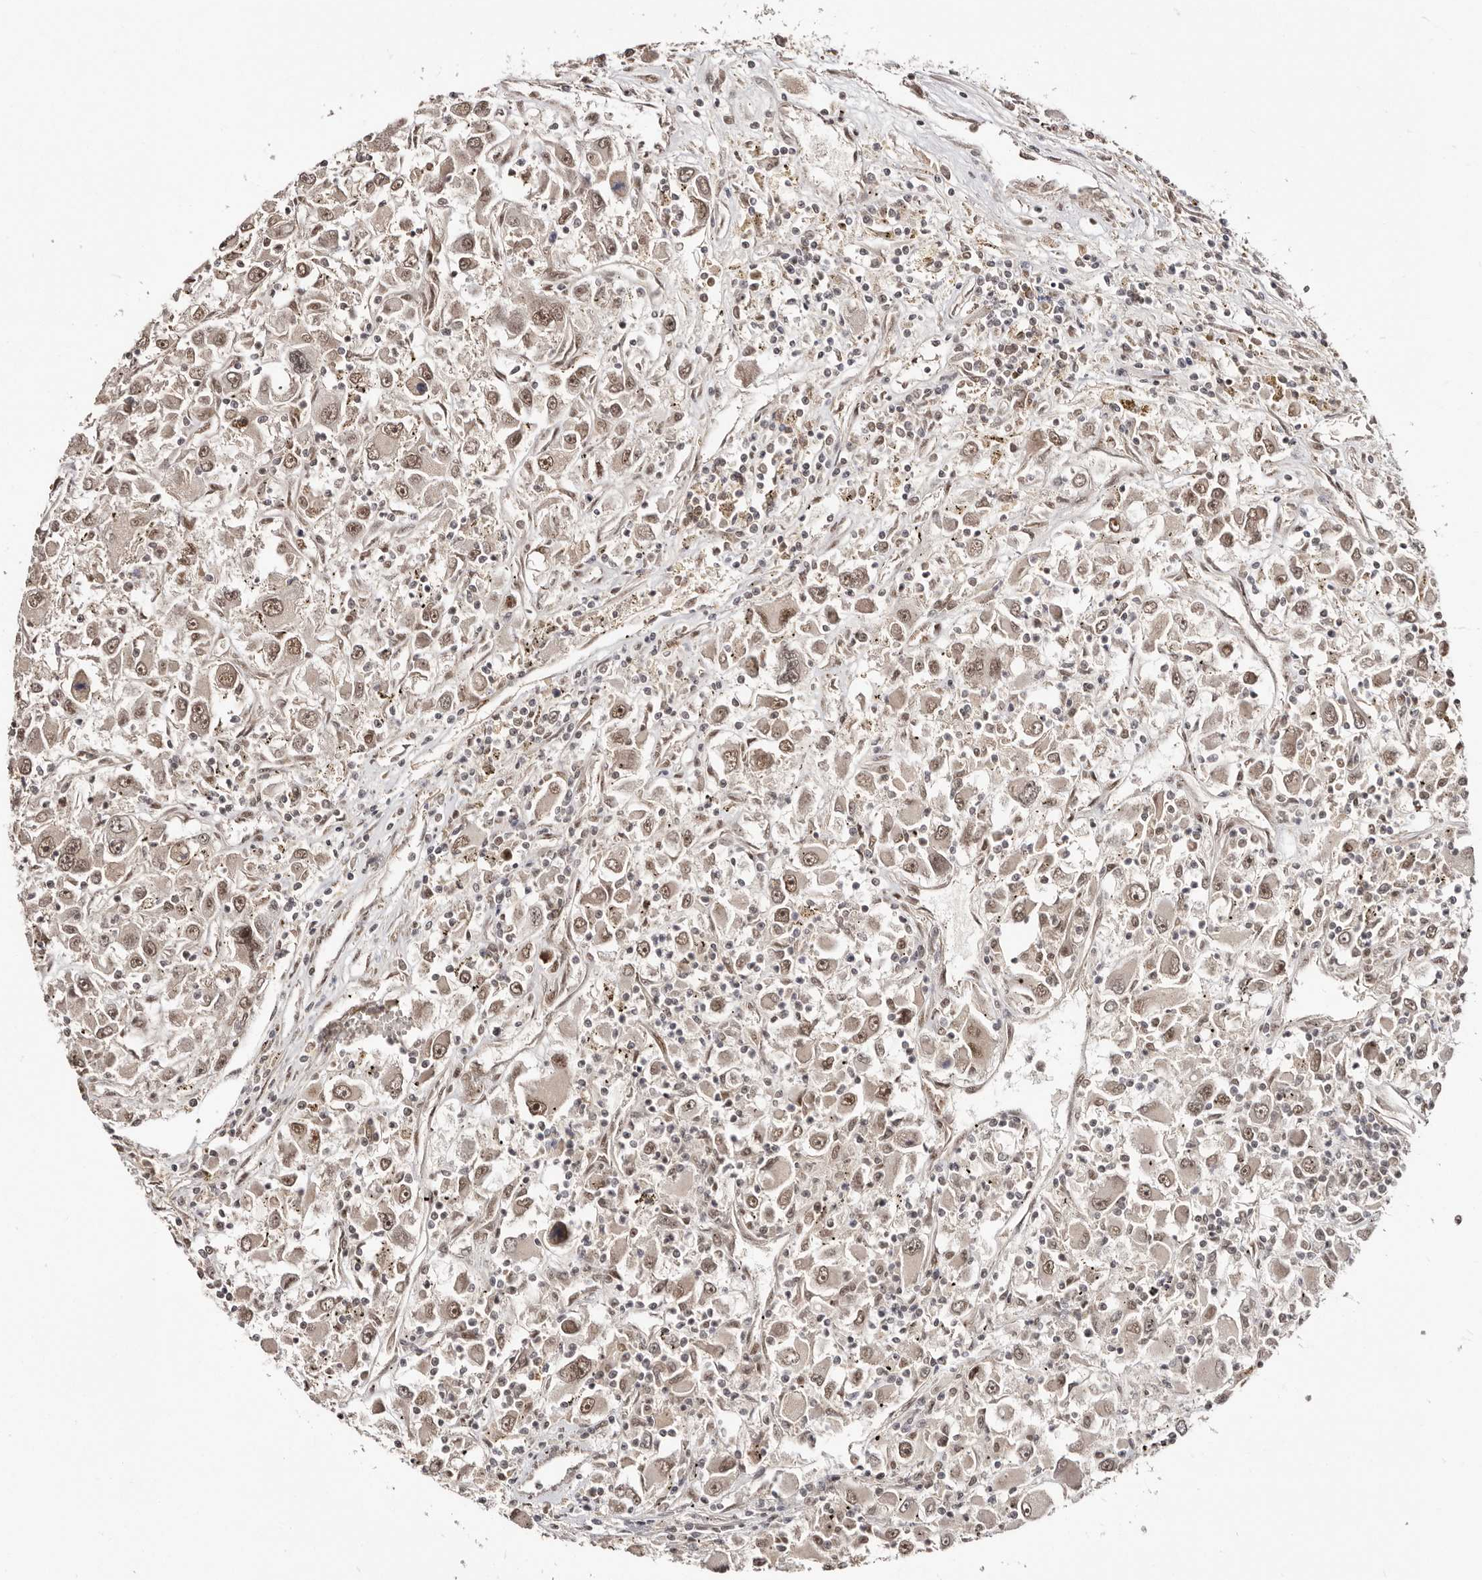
{"staining": {"intensity": "weak", "quantity": ">75%", "location": "nuclear"}, "tissue": "renal cancer", "cell_type": "Tumor cells", "image_type": "cancer", "snomed": [{"axis": "morphology", "description": "Adenocarcinoma, NOS"}, {"axis": "topography", "description": "Kidney"}], "caption": "A low amount of weak nuclear expression is seen in about >75% of tumor cells in renal adenocarcinoma tissue.", "gene": "MED8", "patient": {"sex": "female", "age": 52}}